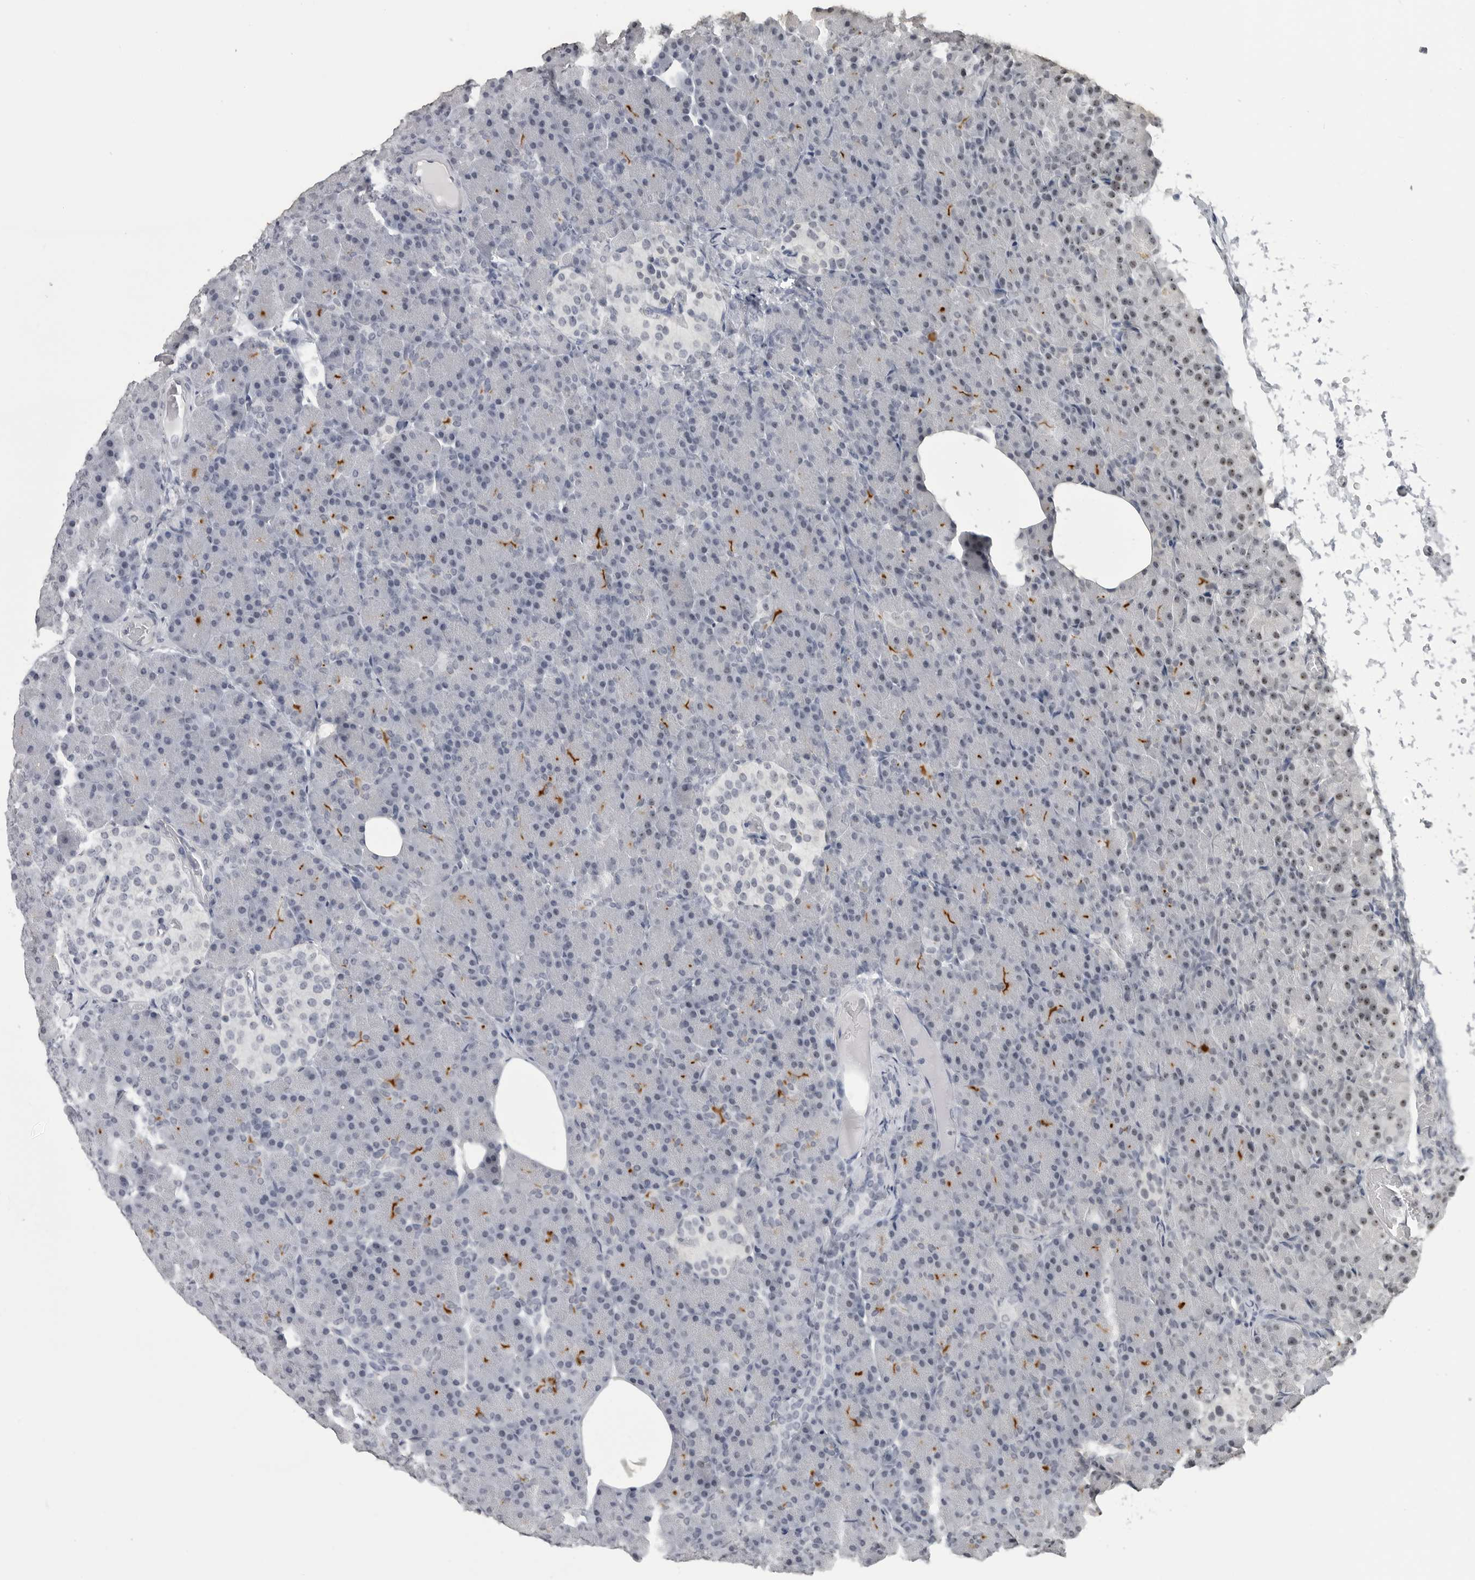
{"staining": {"intensity": "moderate", "quantity": "<25%", "location": "nuclear"}, "tissue": "pancreas", "cell_type": "Exocrine glandular cells", "image_type": "normal", "snomed": [{"axis": "morphology", "description": "Normal tissue, NOS"}, {"axis": "topography", "description": "Pancreas"}], "caption": "This image exhibits immunohistochemistry (IHC) staining of benign pancreas, with low moderate nuclear positivity in about <25% of exocrine glandular cells.", "gene": "DDX54", "patient": {"sex": "female", "age": 43}}